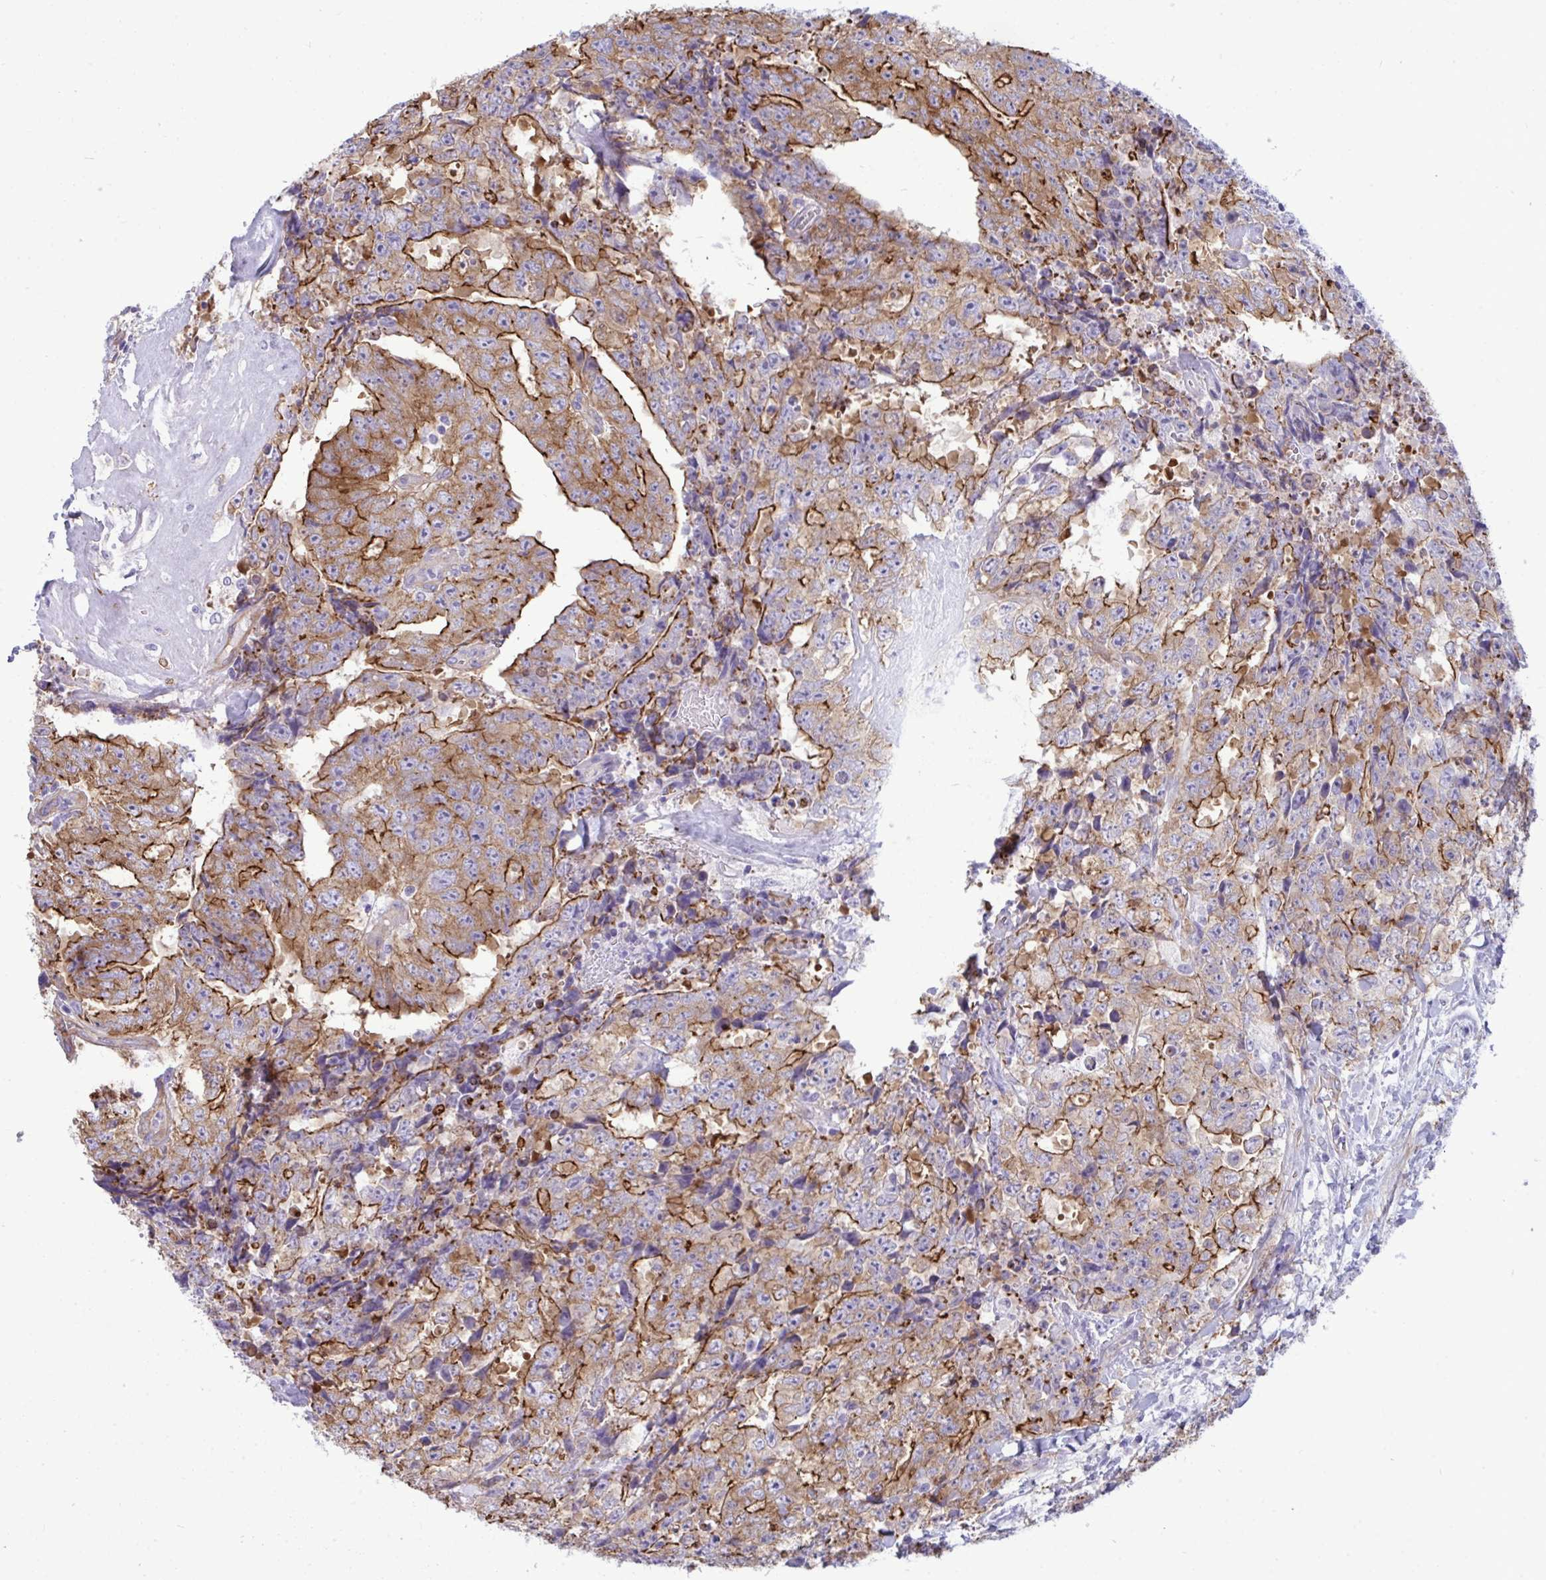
{"staining": {"intensity": "moderate", "quantity": ">75%", "location": "cytoplasmic/membranous"}, "tissue": "testis cancer", "cell_type": "Tumor cells", "image_type": "cancer", "snomed": [{"axis": "morphology", "description": "Carcinoma, Embryonal, NOS"}, {"axis": "topography", "description": "Testis"}], "caption": "Brown immunohistochemical staining in human embryonal carcinoma (testis) displays moderate cytoplasmic/membranous staining in about >75% of tumor cells.", "gene": "MYH10", "patient": {"sex": "male", "age": 24}}